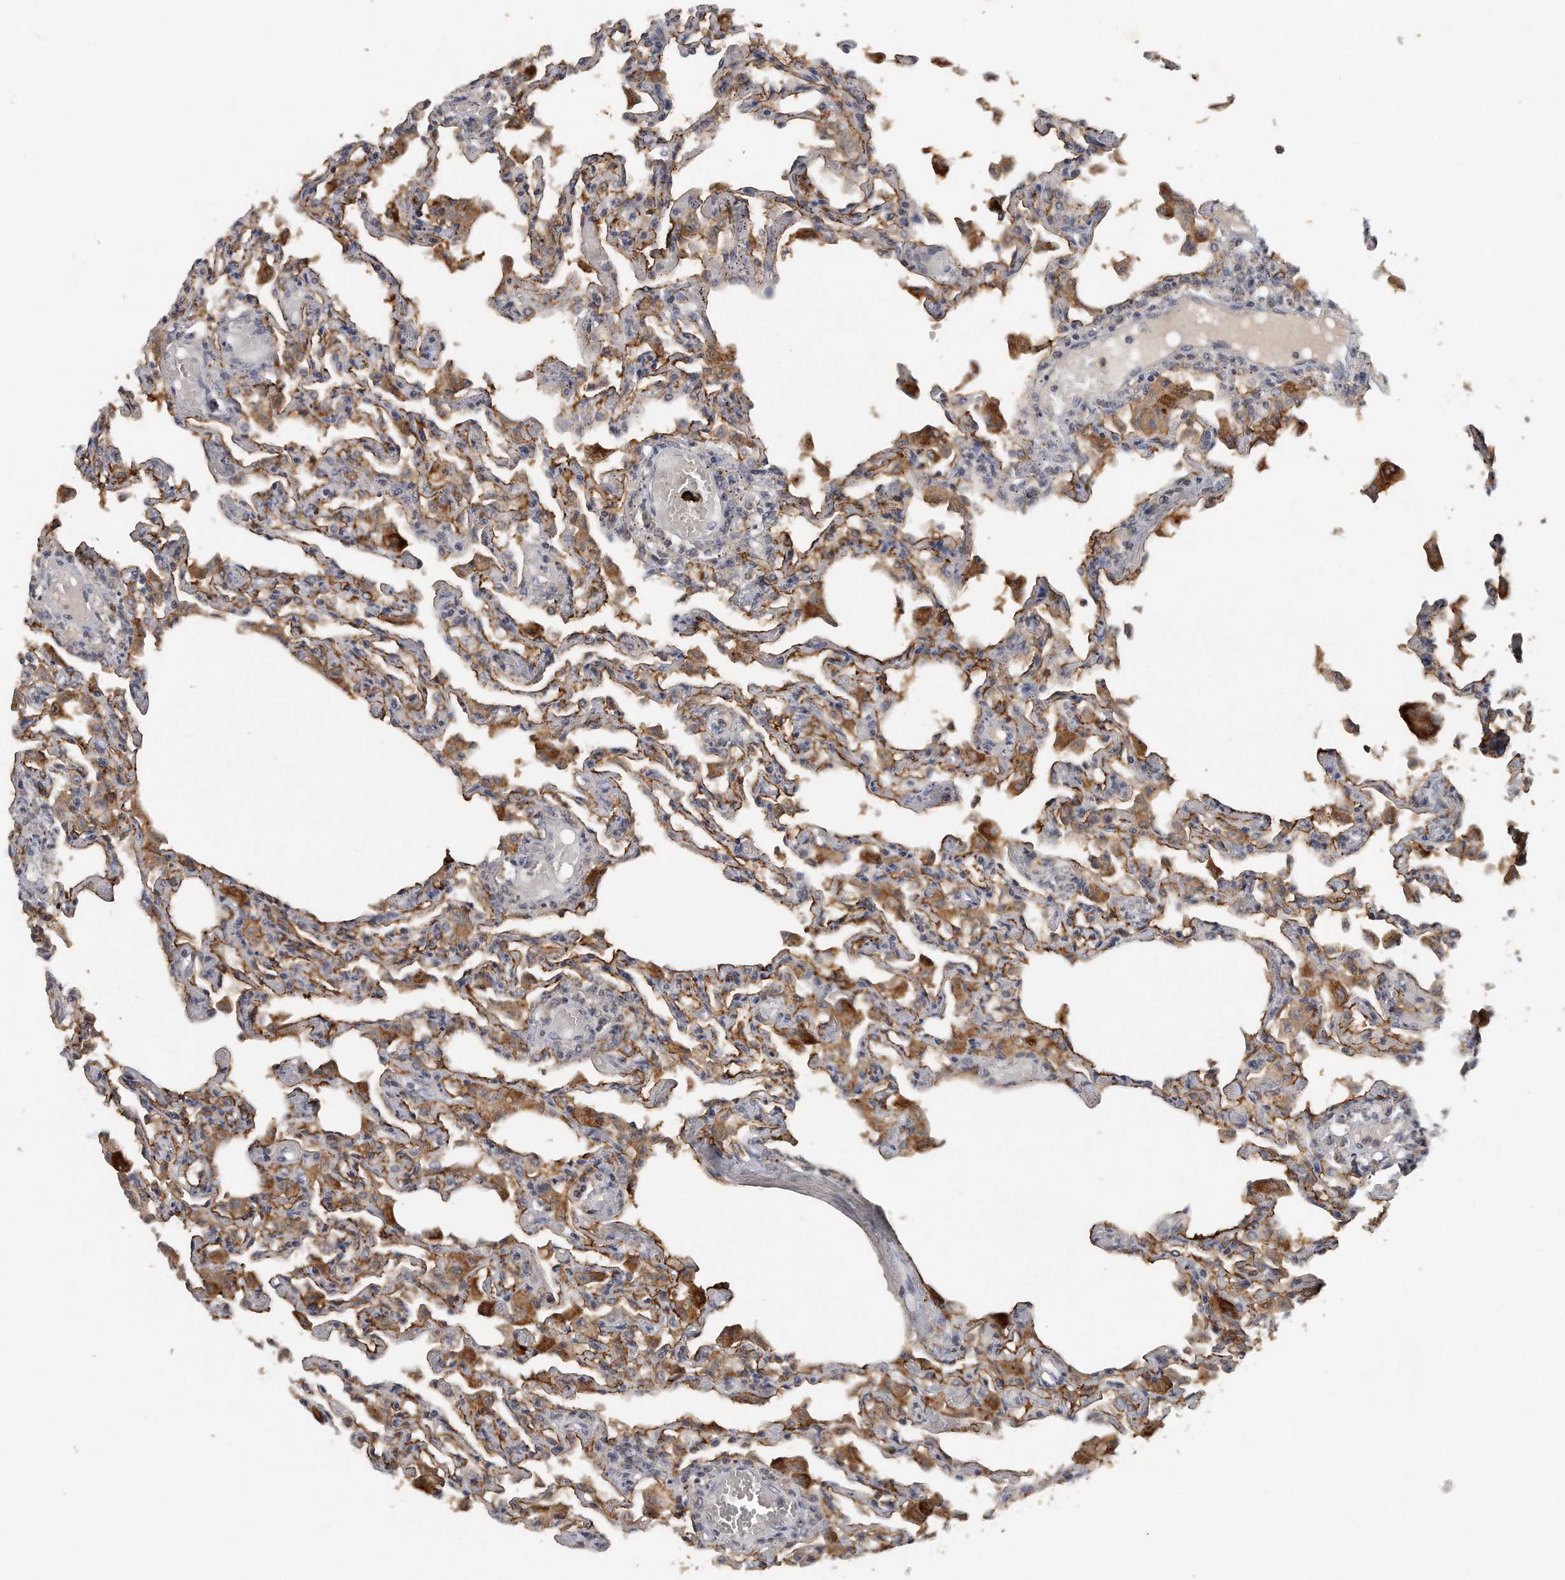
{"staining": {"intensity": "moderate", "quantity": "25%-75%", "location": "cytoplasmic/membranous"}, "tissue": "lung", "cell_type": "Alveolar cells", "image_type": "normal", "snomed": [{"axis": "morphology", "description": "Normal tissue, NOS"}, {"axis": "topography", "description": "Bronchus"}, {"axis": "topography", "description": "Lung"}], "caption": "Immunohistochemical staining of benign human lung displays moderate cytoplasmic/membranous protein positivity in about 25%-75% of alveolar cells.", "gene": "TRAPPC14", "patient": {"sex": "female", "age": 49}}